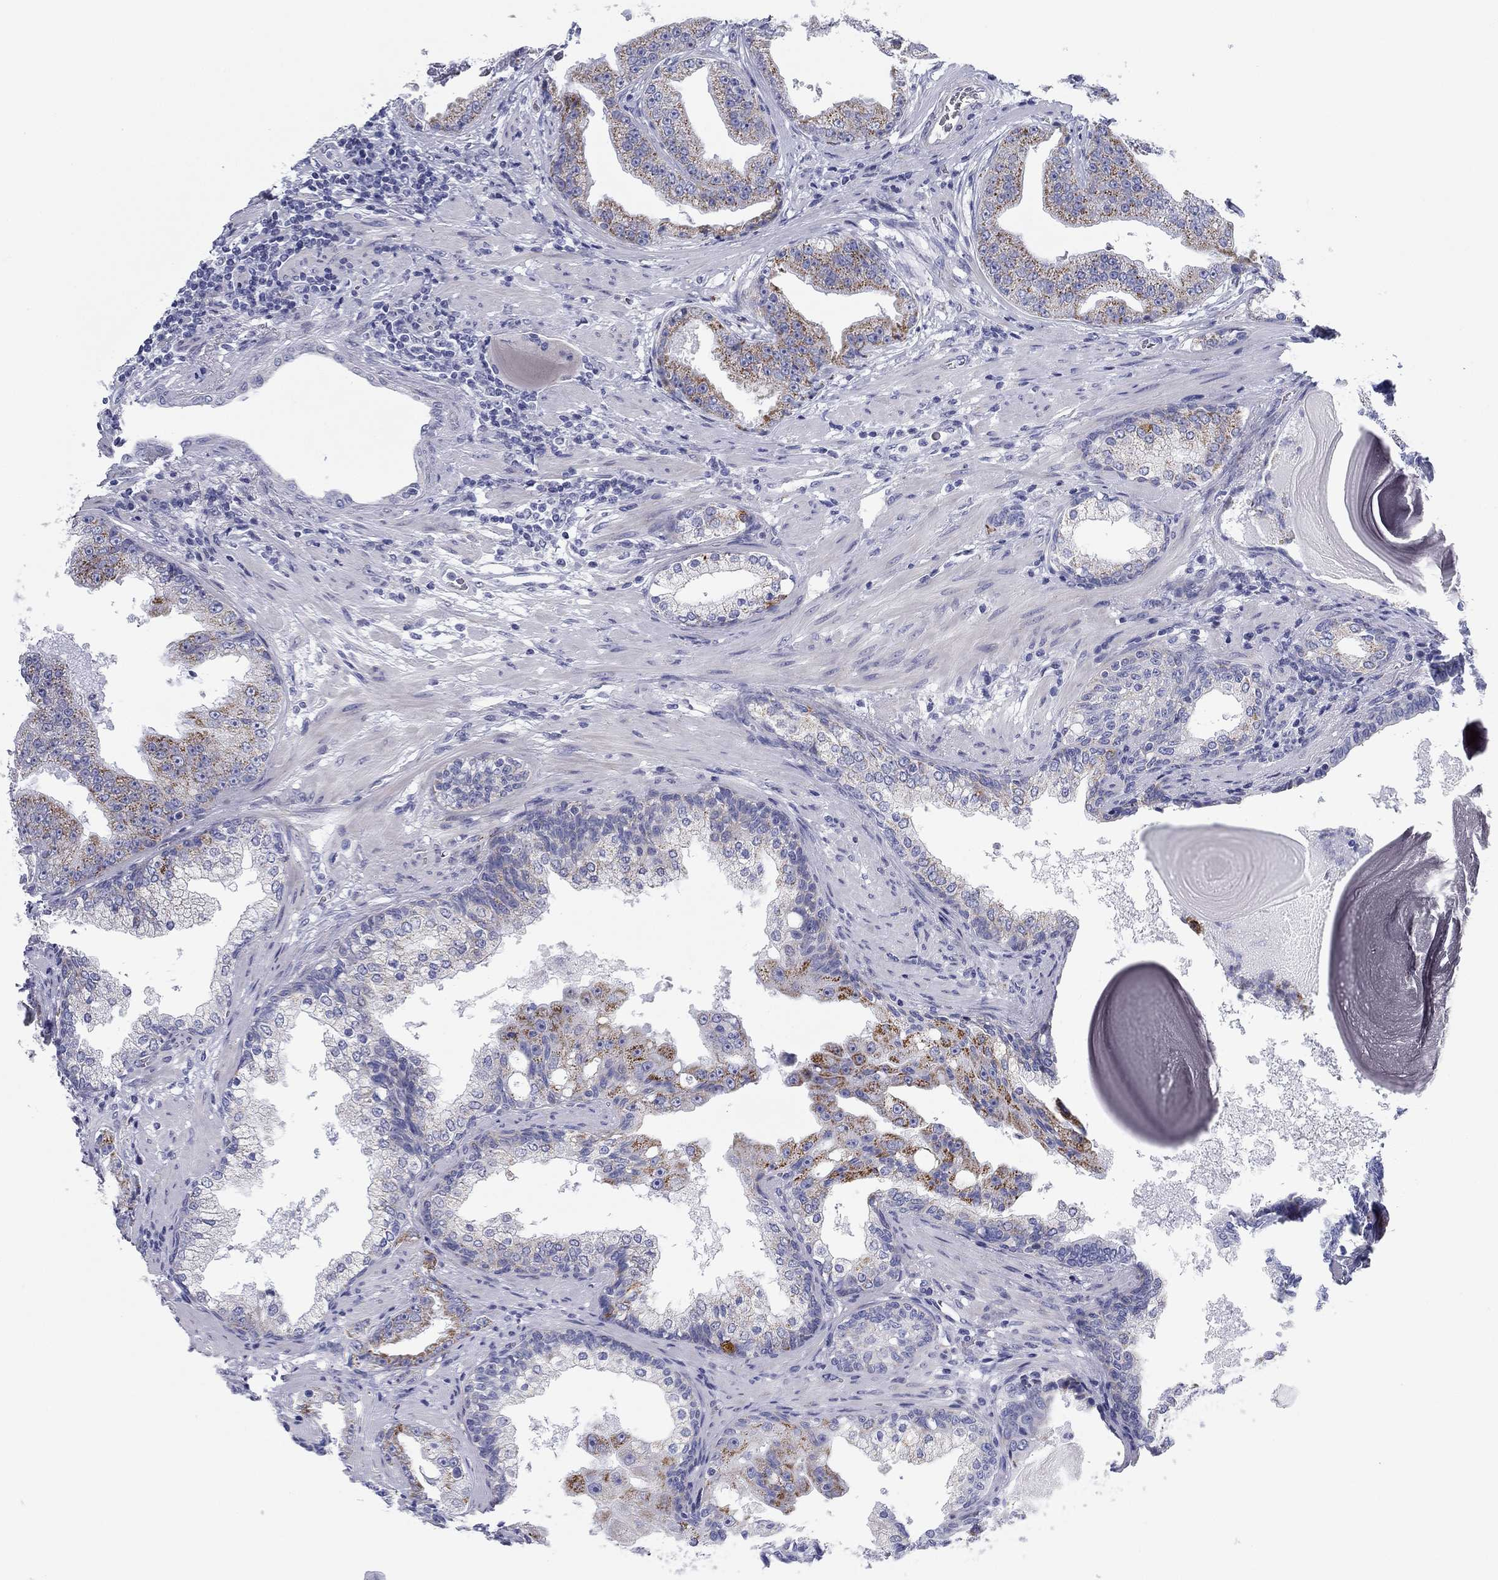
{"staining": {"intensity": "strong", "quantity": "25%-75%", "location": "cytoplasmic/membranous"}, "tissue": "prostate cancer", "cell_type": "Tumor cells", "image_type": "cancer", "snomed": [{"axis": "morphology", "description": "Adenocarcinoma, Low grade"}, {"axis": "topography", "description": "Prostate"}], "caption": "Tumor cells display strong cytoplasmic/membranous expression in about 25%-75% of cells in prostate cancer (low-grade adenocarcinoma).", "gene": "CHI3L2", "patient": {"sex": "male", "age": 62}}